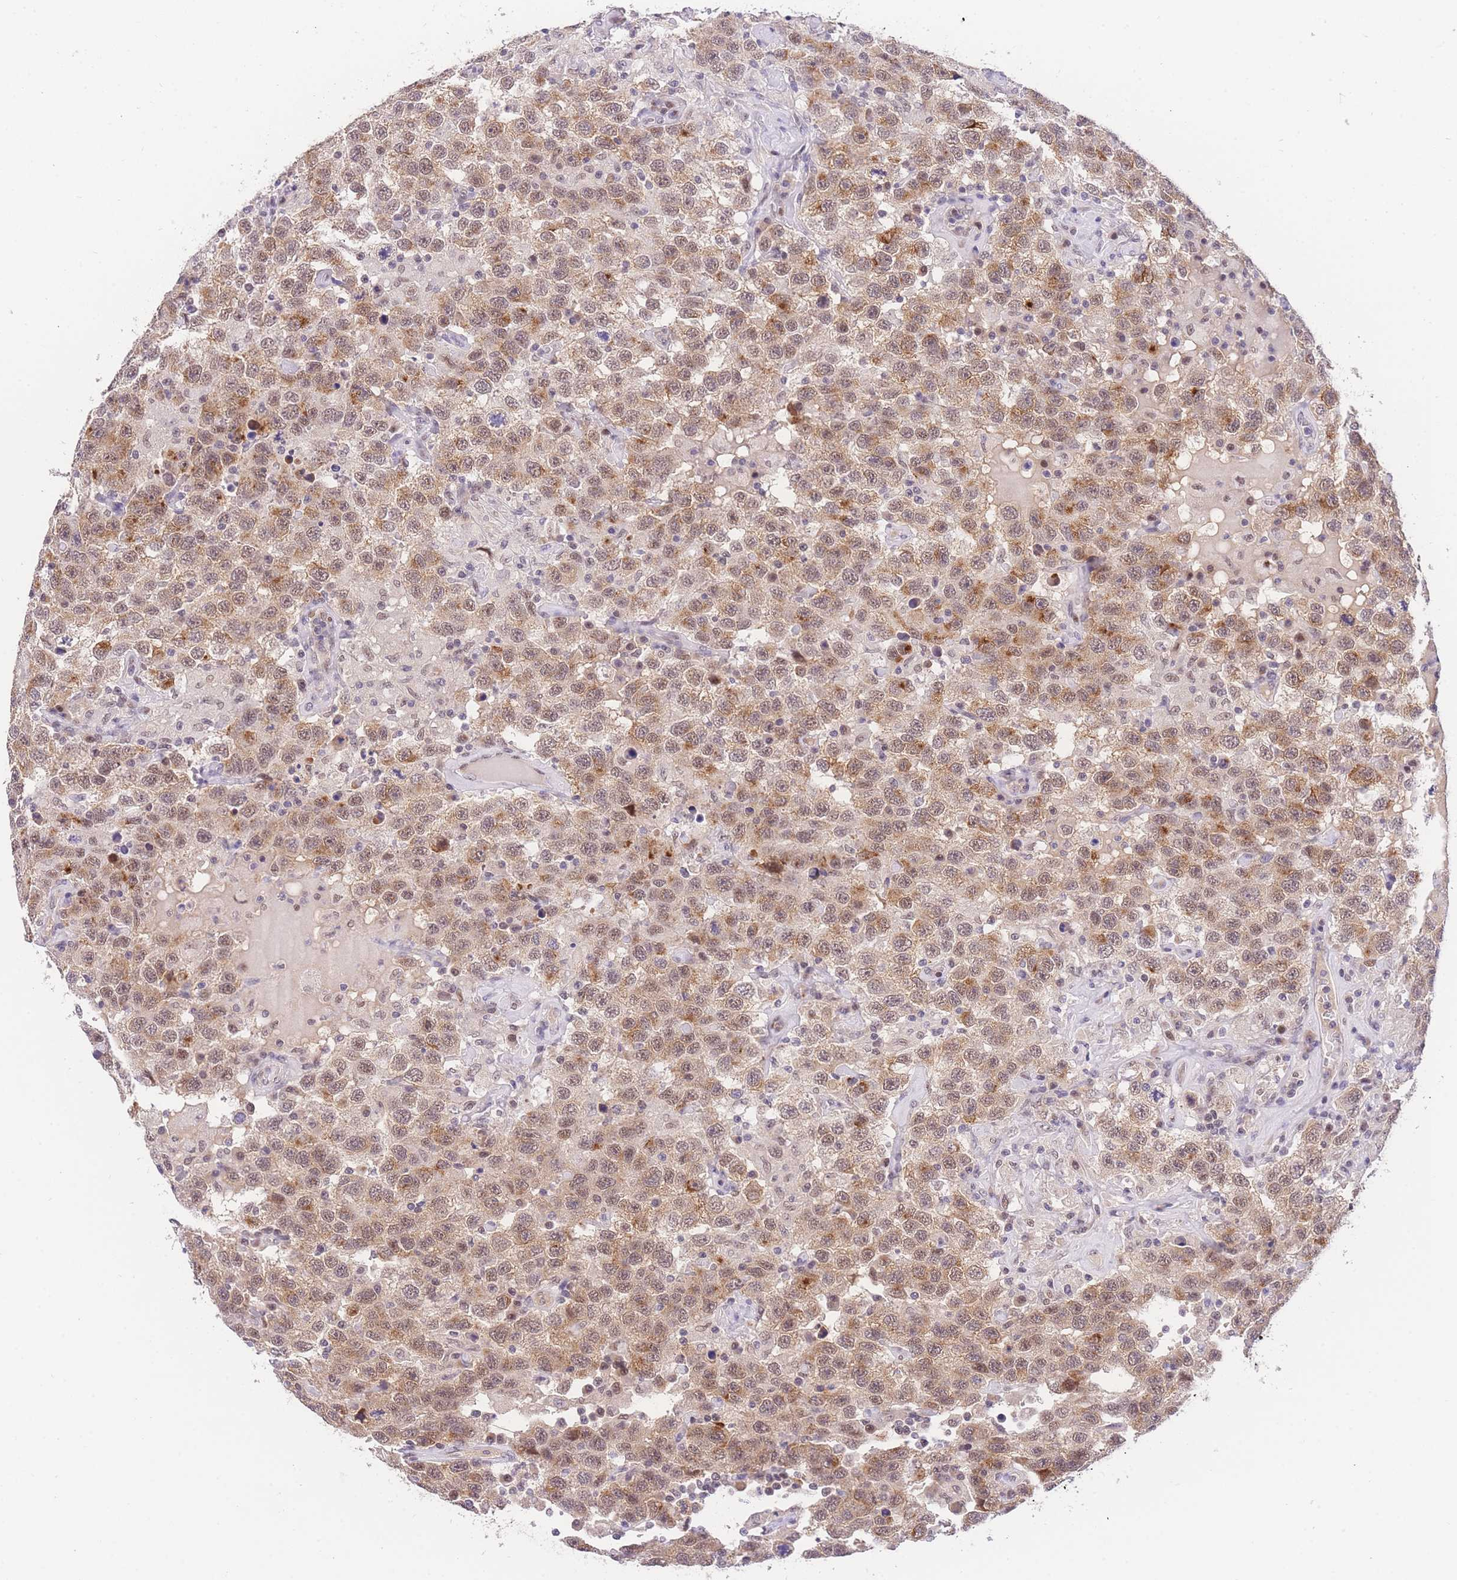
{"staining": {"intensity": "moderate", "quantity": ">75%", "location": "cytoplasmic/membranous,nuclear"}, "tissue": "testis cancer", "cell_type": "Tumor cells", "image_type": "cancer", "snomed": [{"axis": "morphology", "description": "Seminoma, NOS"}, {"axis": "topography", "description": "Testis"}], "caption": "High-magnification brightfield microscopy of testis cancer stained with DAB (3,3'-diaminobenzidine) (brown) and counterstained with hematoxylin (blue). tumor cells exhibit moderate cytoplasmic/membranous and nuclear positivity is seen in about>75% of cells.", "gene": "SLC35F2", "patient": {"sex": "male", "age": 41}}